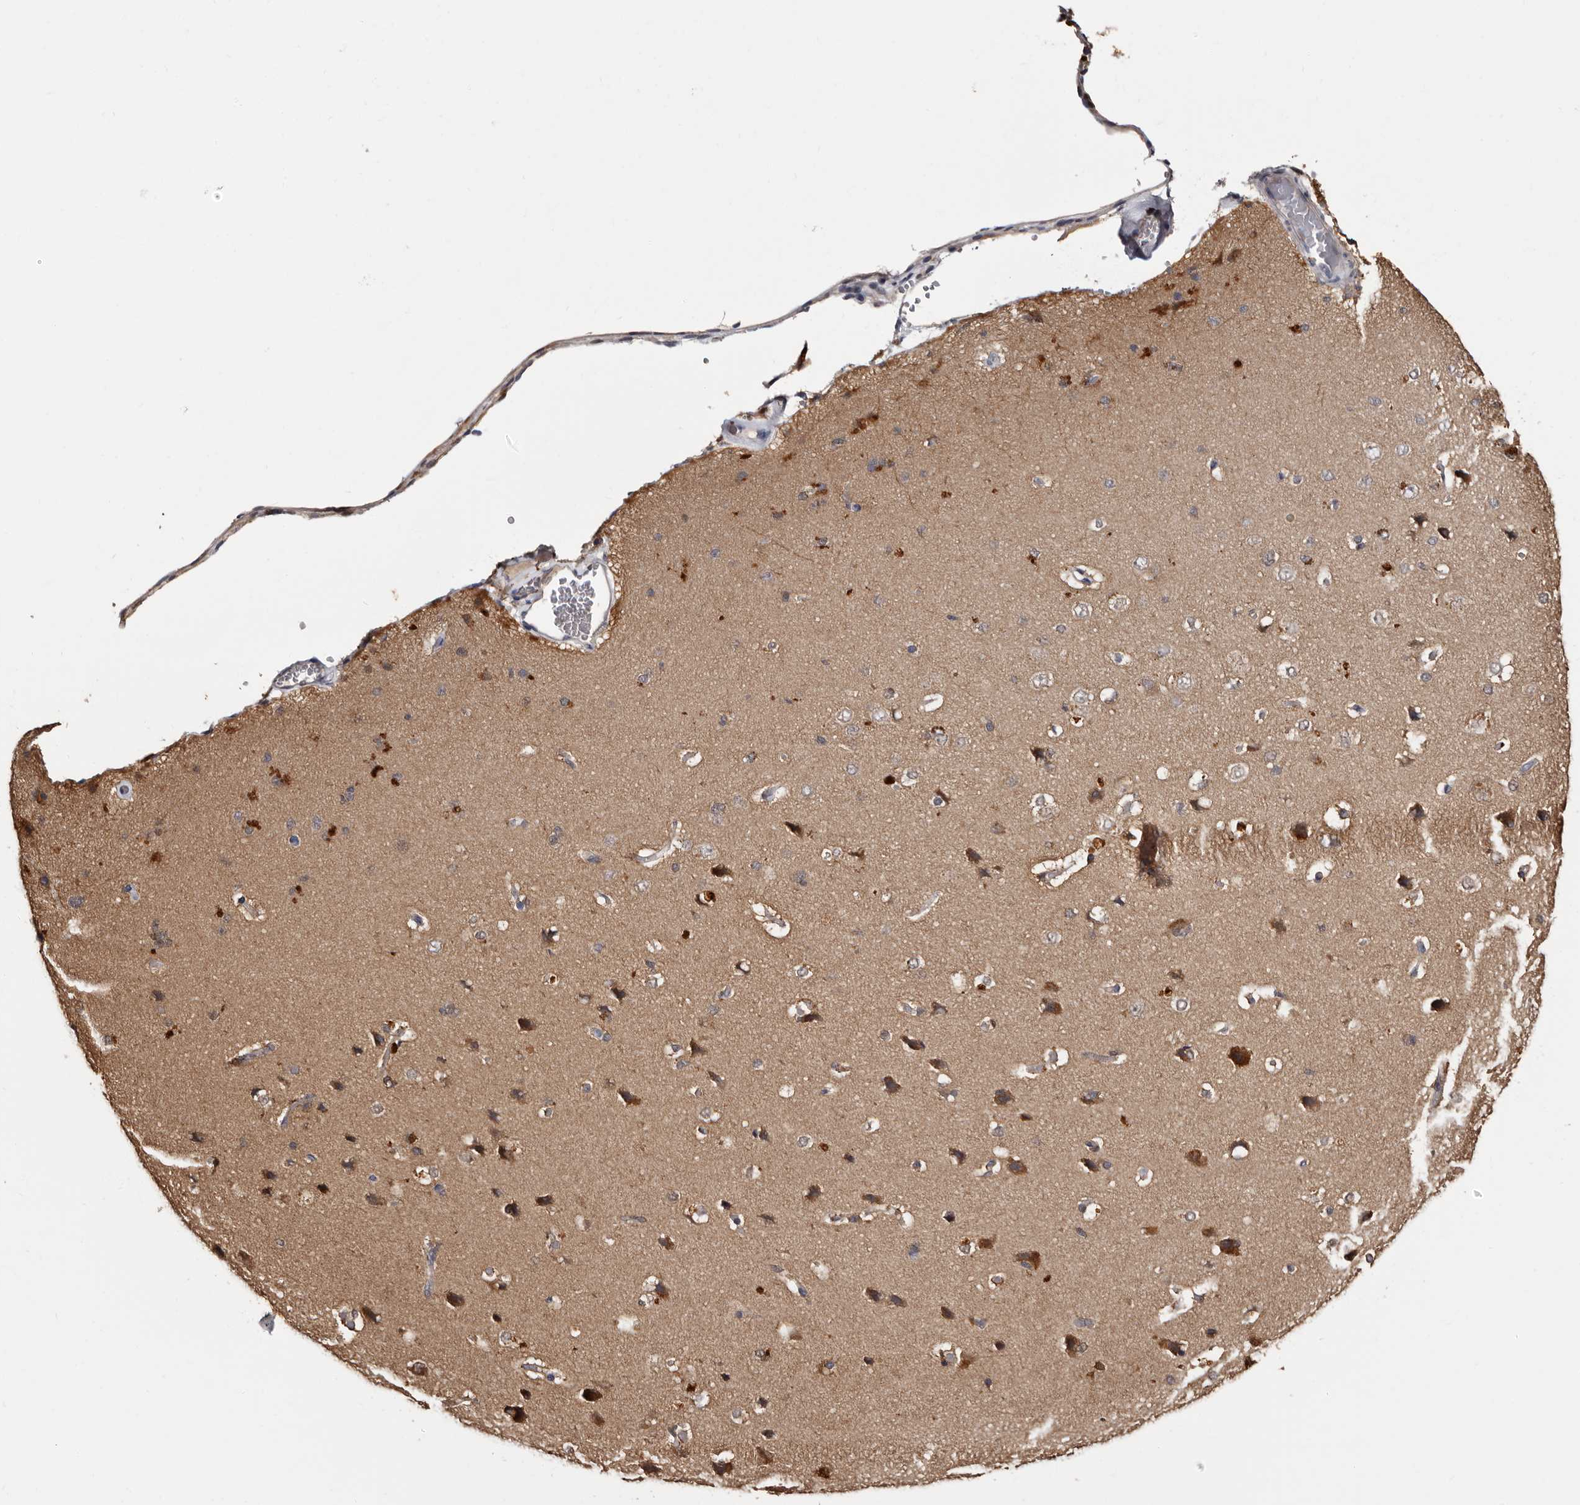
{"staining": {"intensity": "negative", "quantity": "none", "location": "none"}, "tissue": "cerebral cortex", "cell_type": "Endothelial cells", "image_type": "normal", "snomed": [{"axis": "morphology", "description": "Normal tissue, NOS"}, {"axis": "topography", "description": "Cerebral cortex"}], "caption": "Immunohistochemical staining of benign human cerebral cortex demonstrates no significant positivity in endothelial cells.", "gene": "DNPH1", "patient": {"sex": "male", "age": 62}}